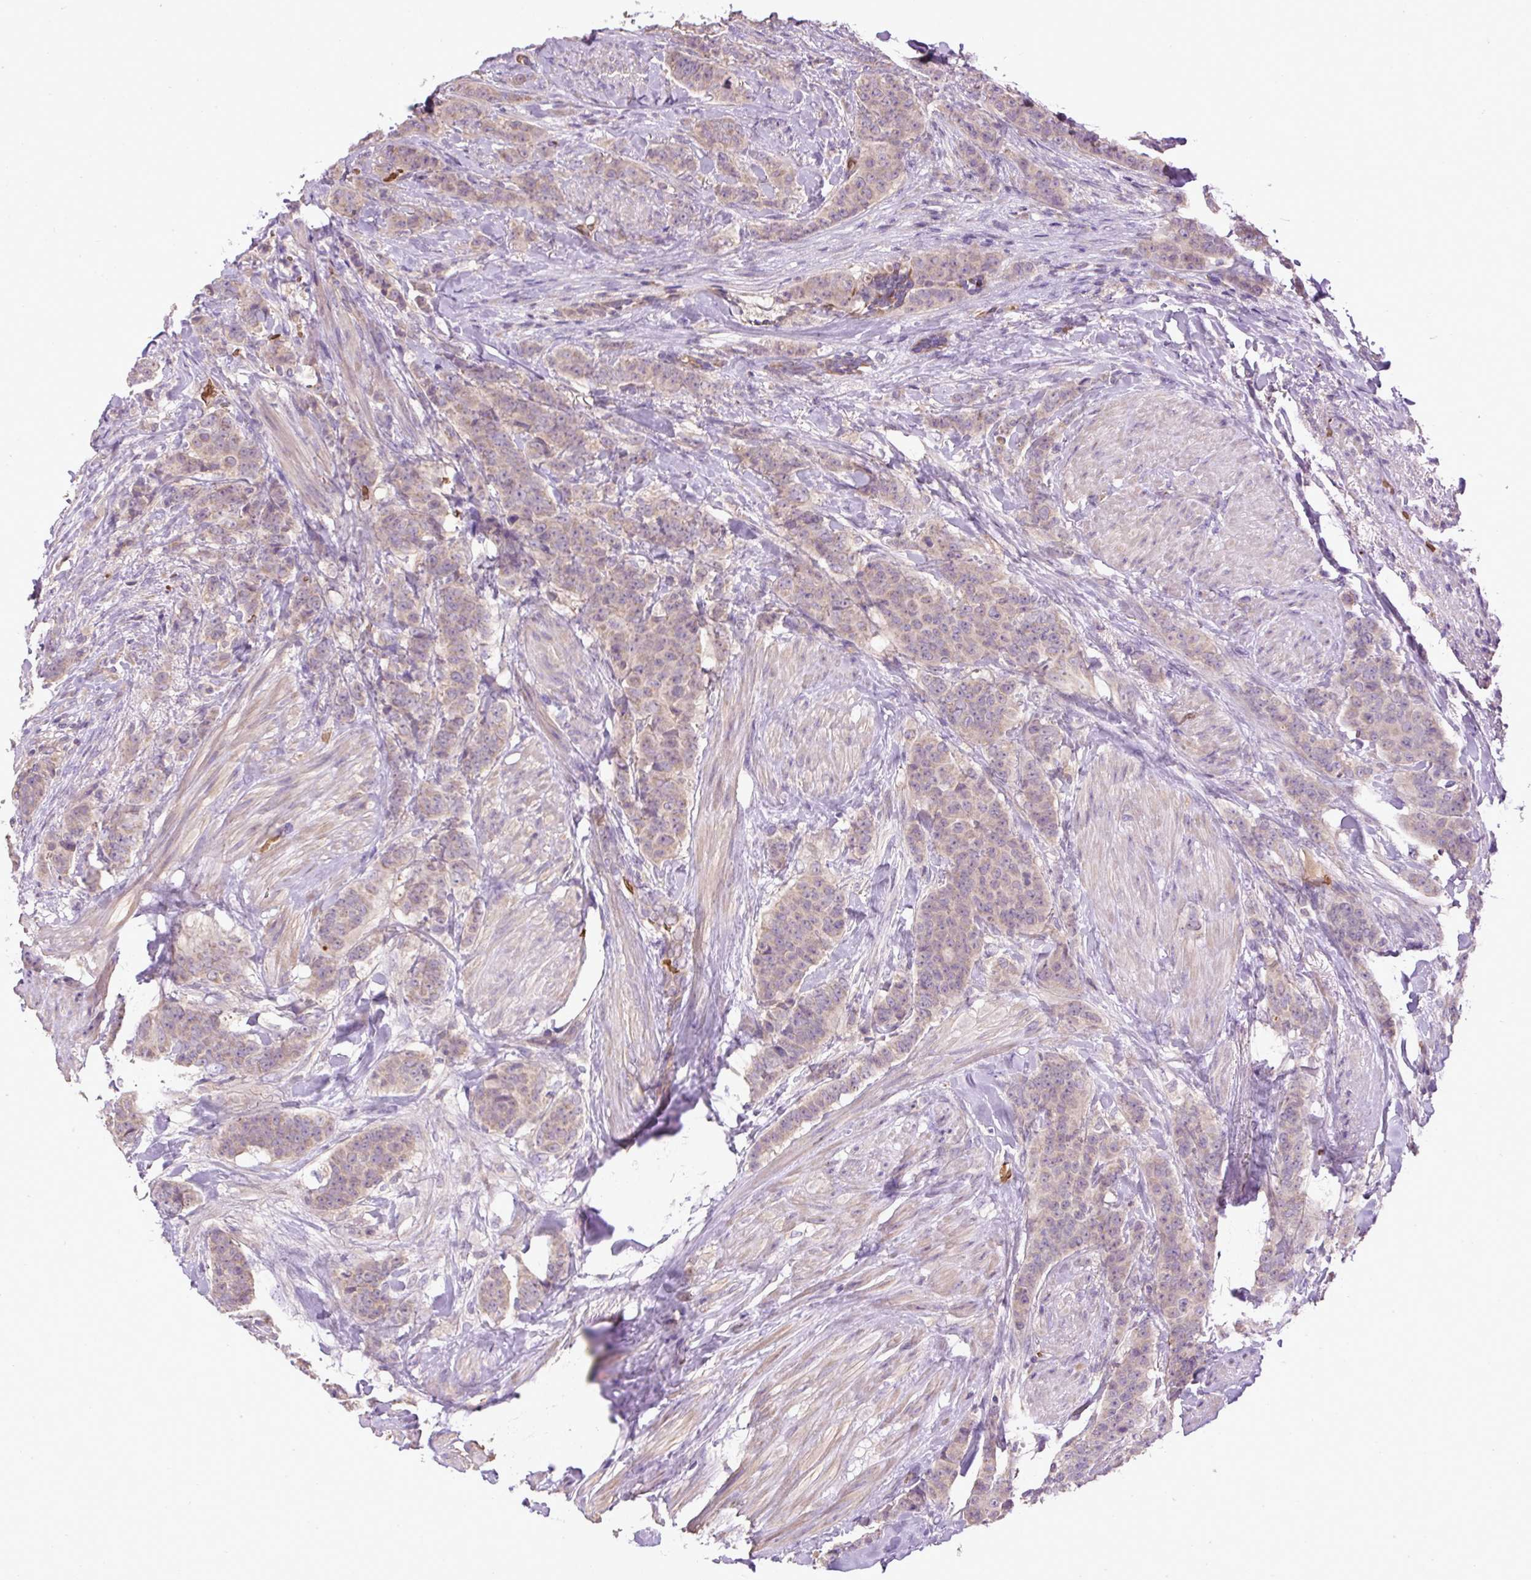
{"staining": {"intensity": "weak", "quantity": "<25%", "location": "cytoplasmic/membranous"}, "tissue": "breast cancer", "cell_type": "Tumor cells", "image_type": "cancer", "snomed": [{"axis": "morphology", "description": "Duct carcinoma"}, {"axis": "topography", "description": "Breast"}], "caption": "DAB (3,3'-diaminobenzidine) immunohistochemical staining of intraductal carcinoma (breast) reveals no significant expression in tumor cells.", "gene": "CXCL13", "patient": {"sex": "female", "age": 40}}